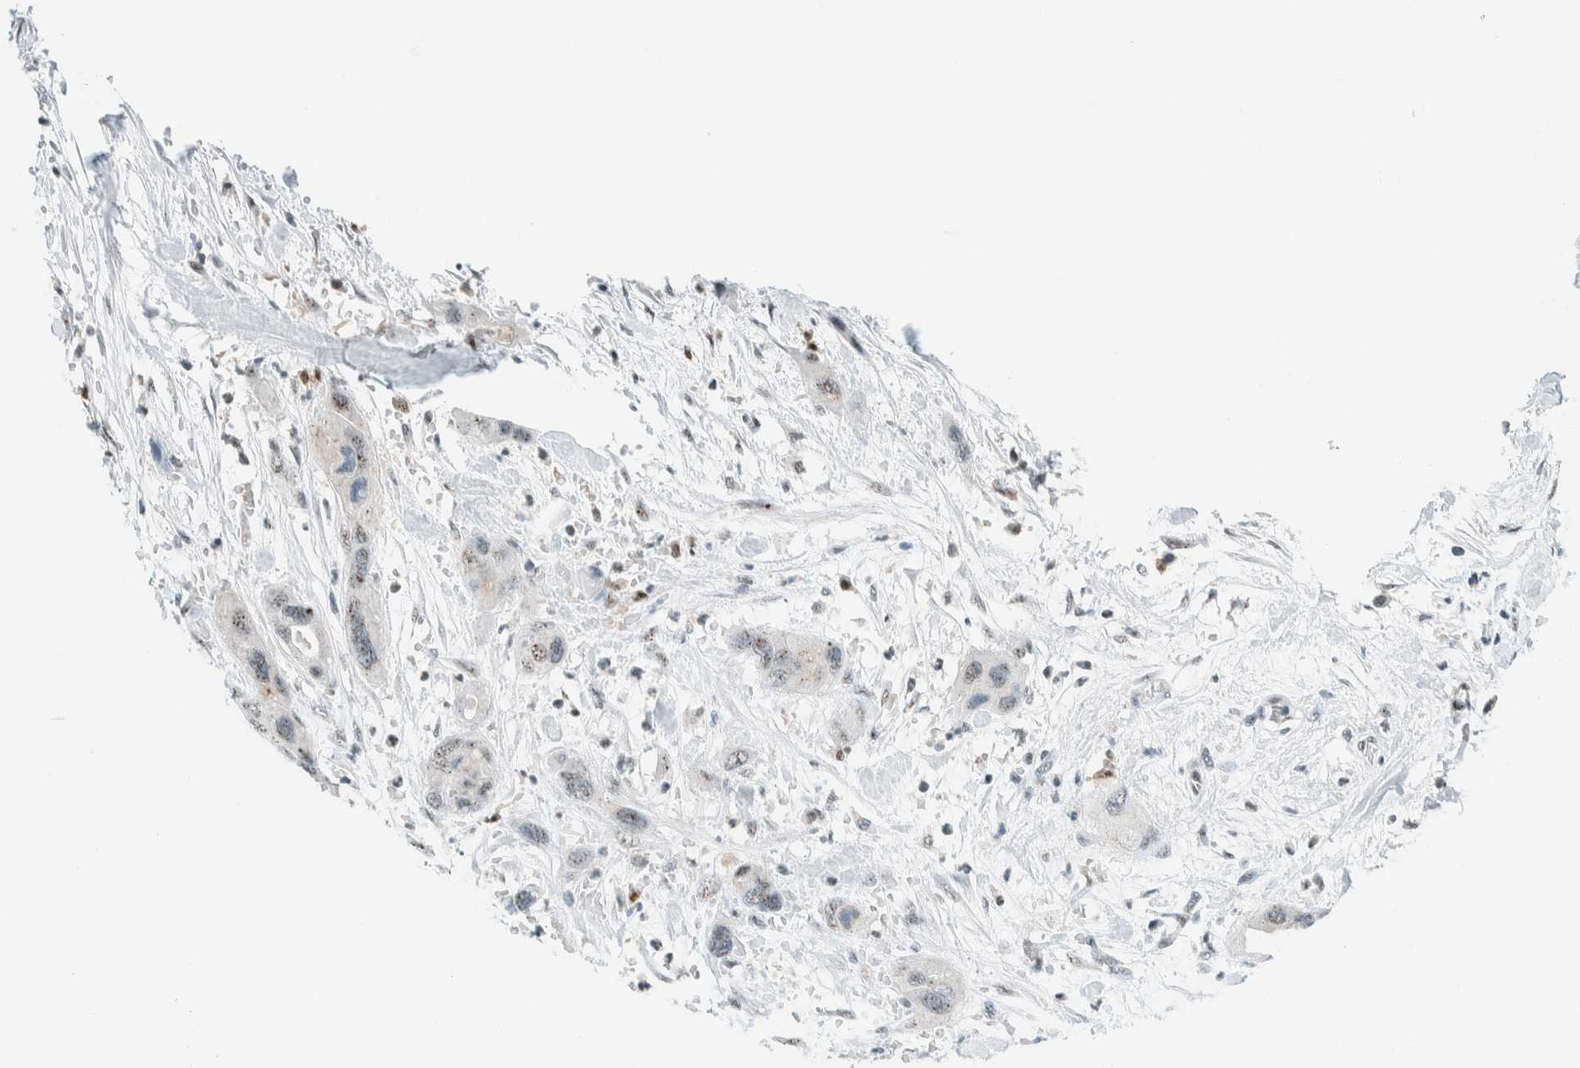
{"staining": {"intensity": "weak", "quantity": "<25%", "location": "nuclear"}, "tissue": "pancreatic cancer", "cell_type": "Tumor cells", "image_type": "cancer", "snomed": [{"axis": "morphology", "description": "Adenocarcinoma, NOS"}, {"axis": "topography", "description": "Pancreas"}], "caption": "There is no significant positivity in tumor cells of pancreatic cancer. (DAB (3,3'-diaminobenzidine) immunohistochemistry, high magnification).", "gene": "CYSRT1", "patient": {"sex": "female", "age": 71}}